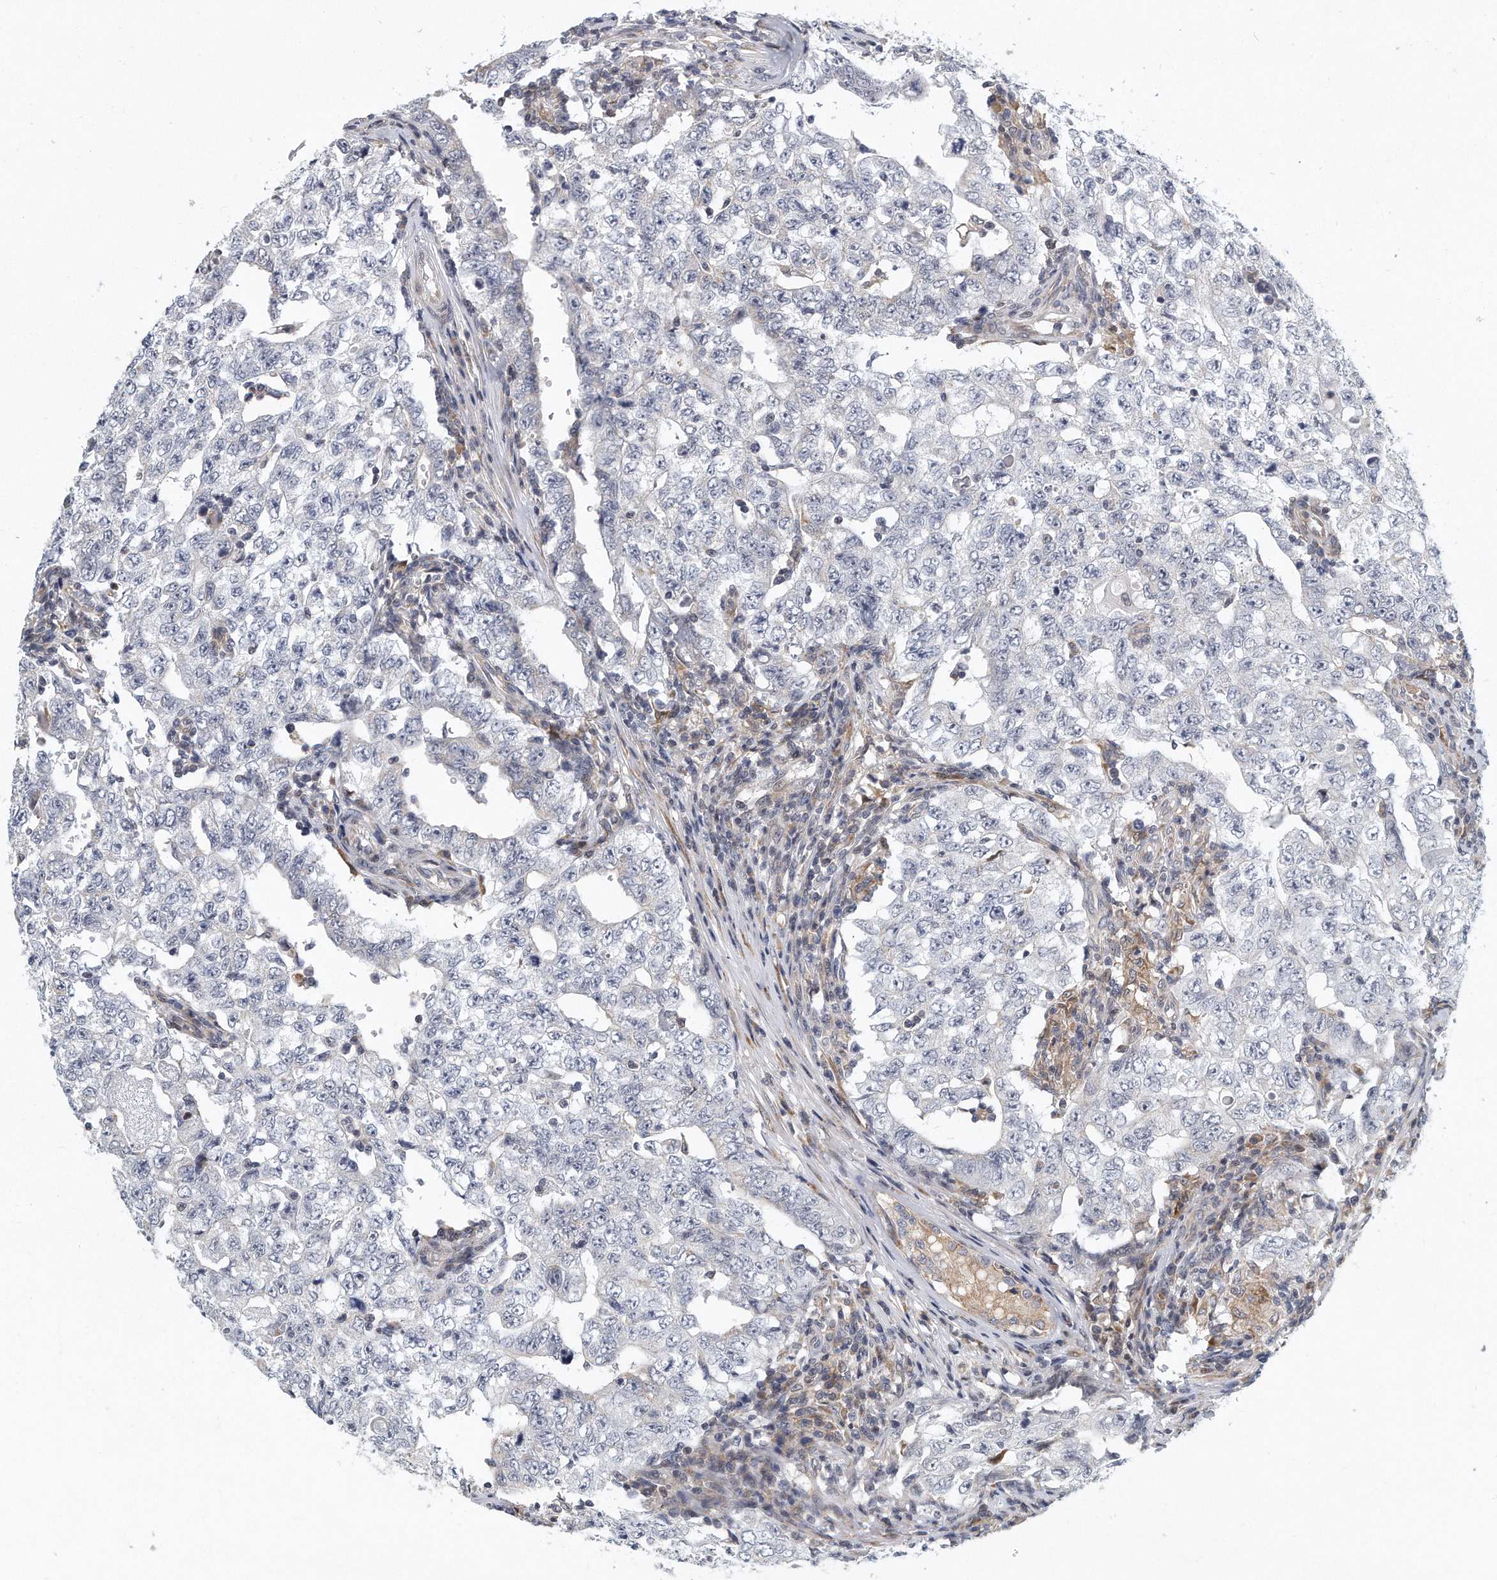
{"staining": {"intensity": "negative", "quantity": "none", "location": "none"}, "tissue": "testis cancer", "cell_type": "Tumor cells", "image_type": "cancer", "snomed": [{"axis": "morphology", "description": "Carcinoma, Embryonal, NOS"}, {"axis": "topography", "description": "Testis"}], "caption": "Immunohistochemical staining of human testis cancer (embryonal carcinoma) displays no significant positivity in tumor cells.", "gene": "VLDLR", "patient": {"sex": "male", "age": 26}}